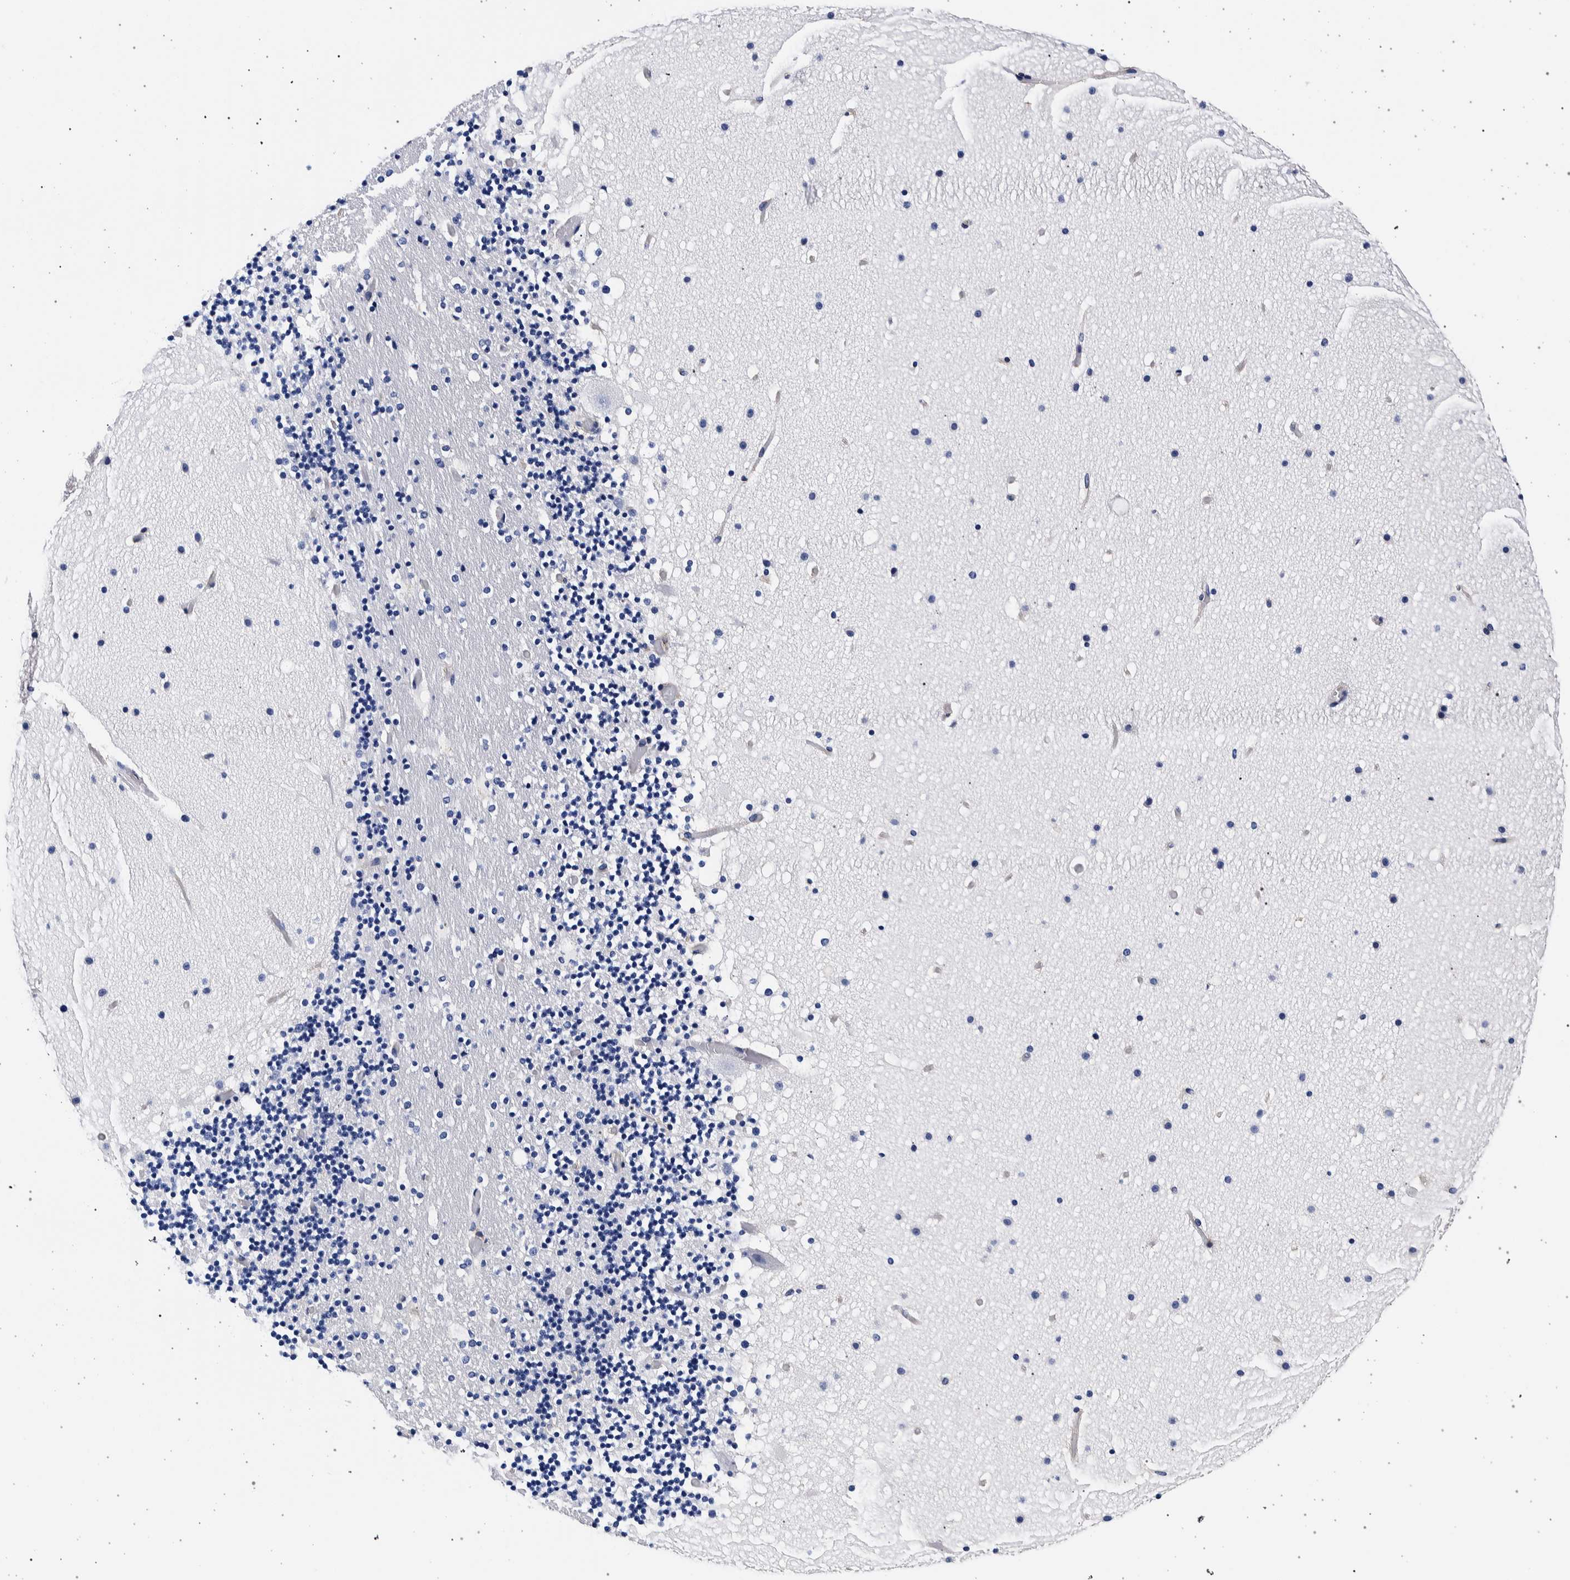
{"staining": {"intensity": "negative", "quantity": "none", "location": "none"}, "tissue": "cerebellum", "cell_type": "Cells in granular layer", "image_type": "normal", "snomed": [{"axis": "morphology", "description": "Normal tissue, NOS"}, {"axis": "topography", "description": "Cerebellum"}], "caption": "Micrograph shows no significant protein positivity in cells in granular layer of normal cerebellum. The staining is performed using DAB (3,3'-diaminobenzidine) brown chromogen with nuclei counter-stained in using hematoxylin.", "gene": "NIBAN2", "patient": {"sex": "male", "age": 57}}